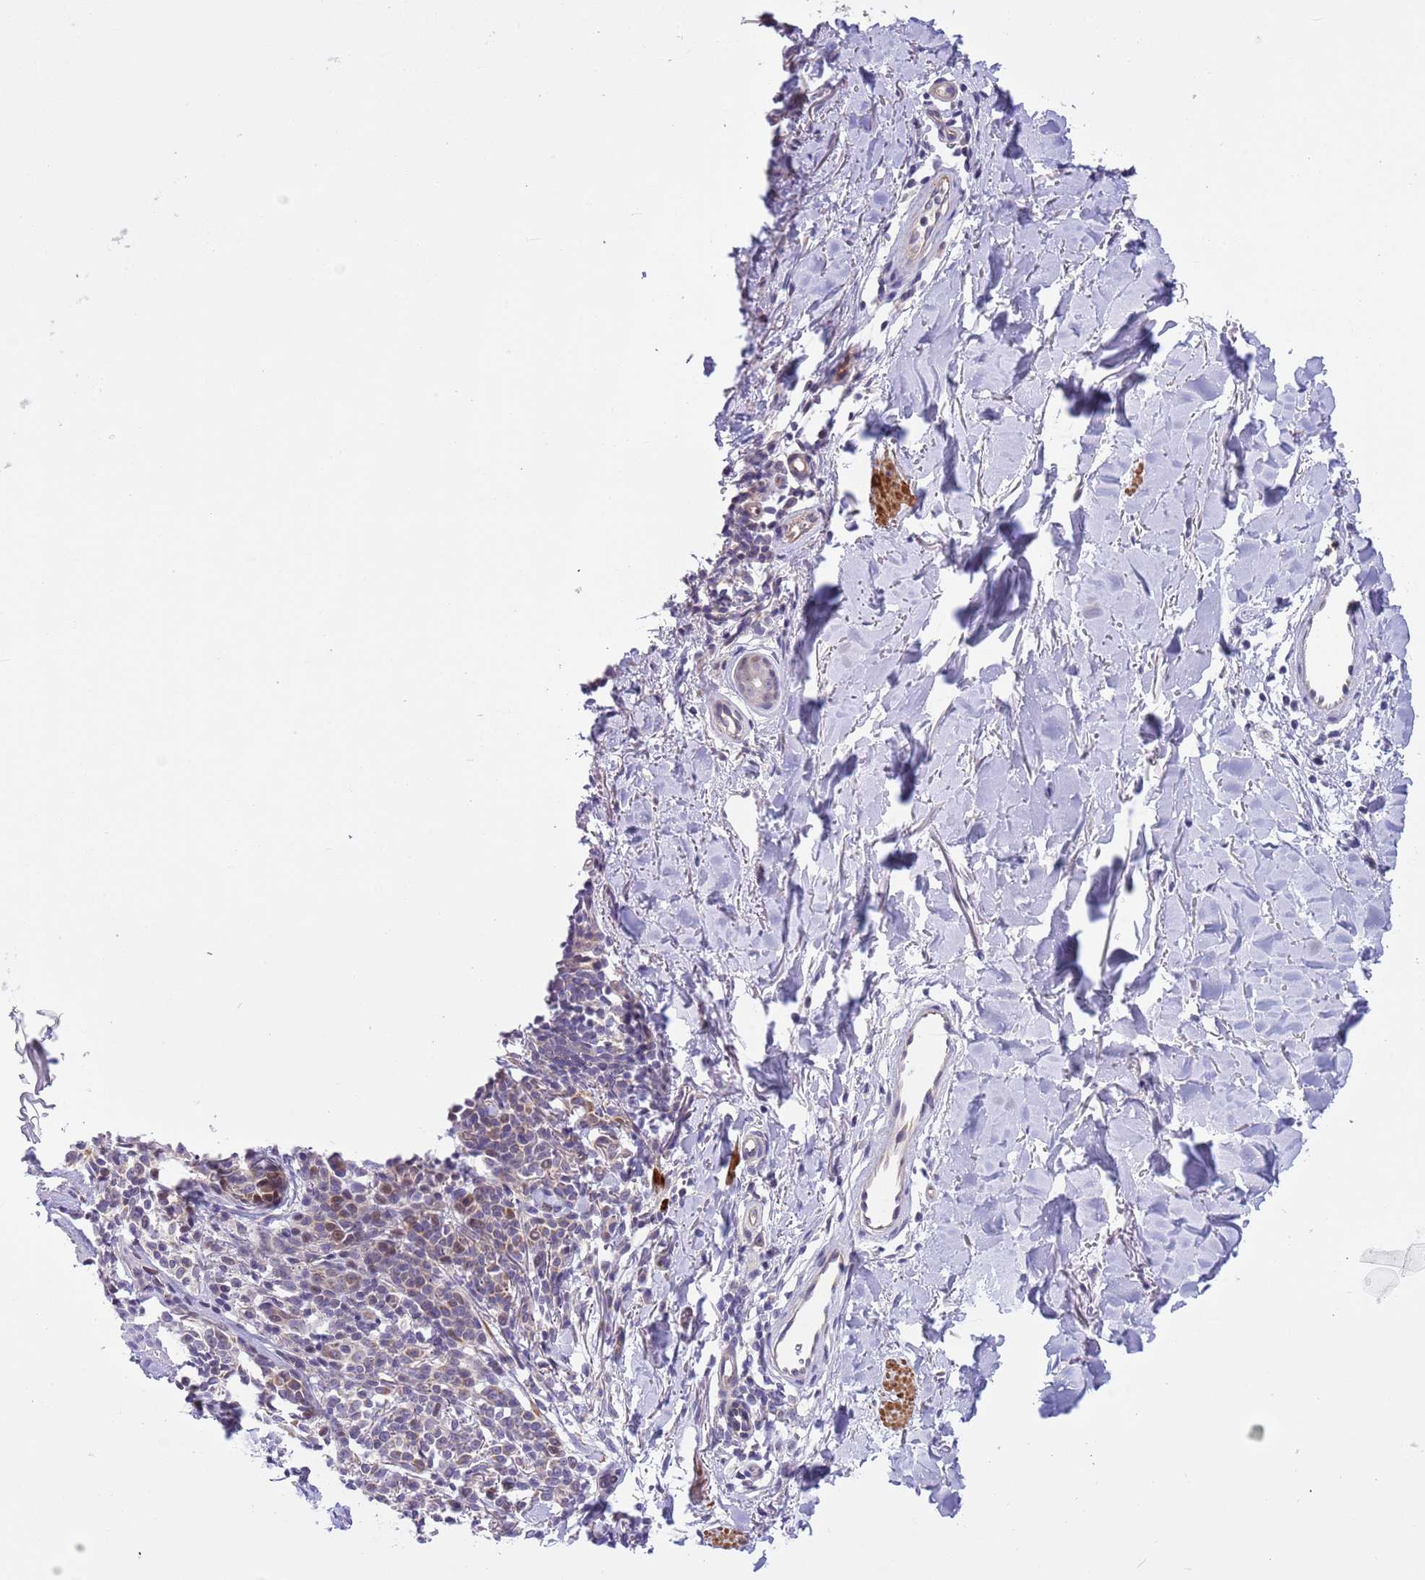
{"staining": {"intensity": "weak", "quantity": "<25%", "location": "cytoplasmic/membranous,nuclear"}, "tissue": "melanoma", "cell_type": "Tumor cells", "image_type": "cancer", "snomed": [{"axis": "morphology", "description": "Malignant melanoma, NOS"}, {"axis": "topography", "description": "Skin of upper extremity"}], "caption": "Image shows no protein staining in tumor cells of malignant melanoma tissue.", "gene": "NET1", "patient": {"sex": "male", "age": 40}}